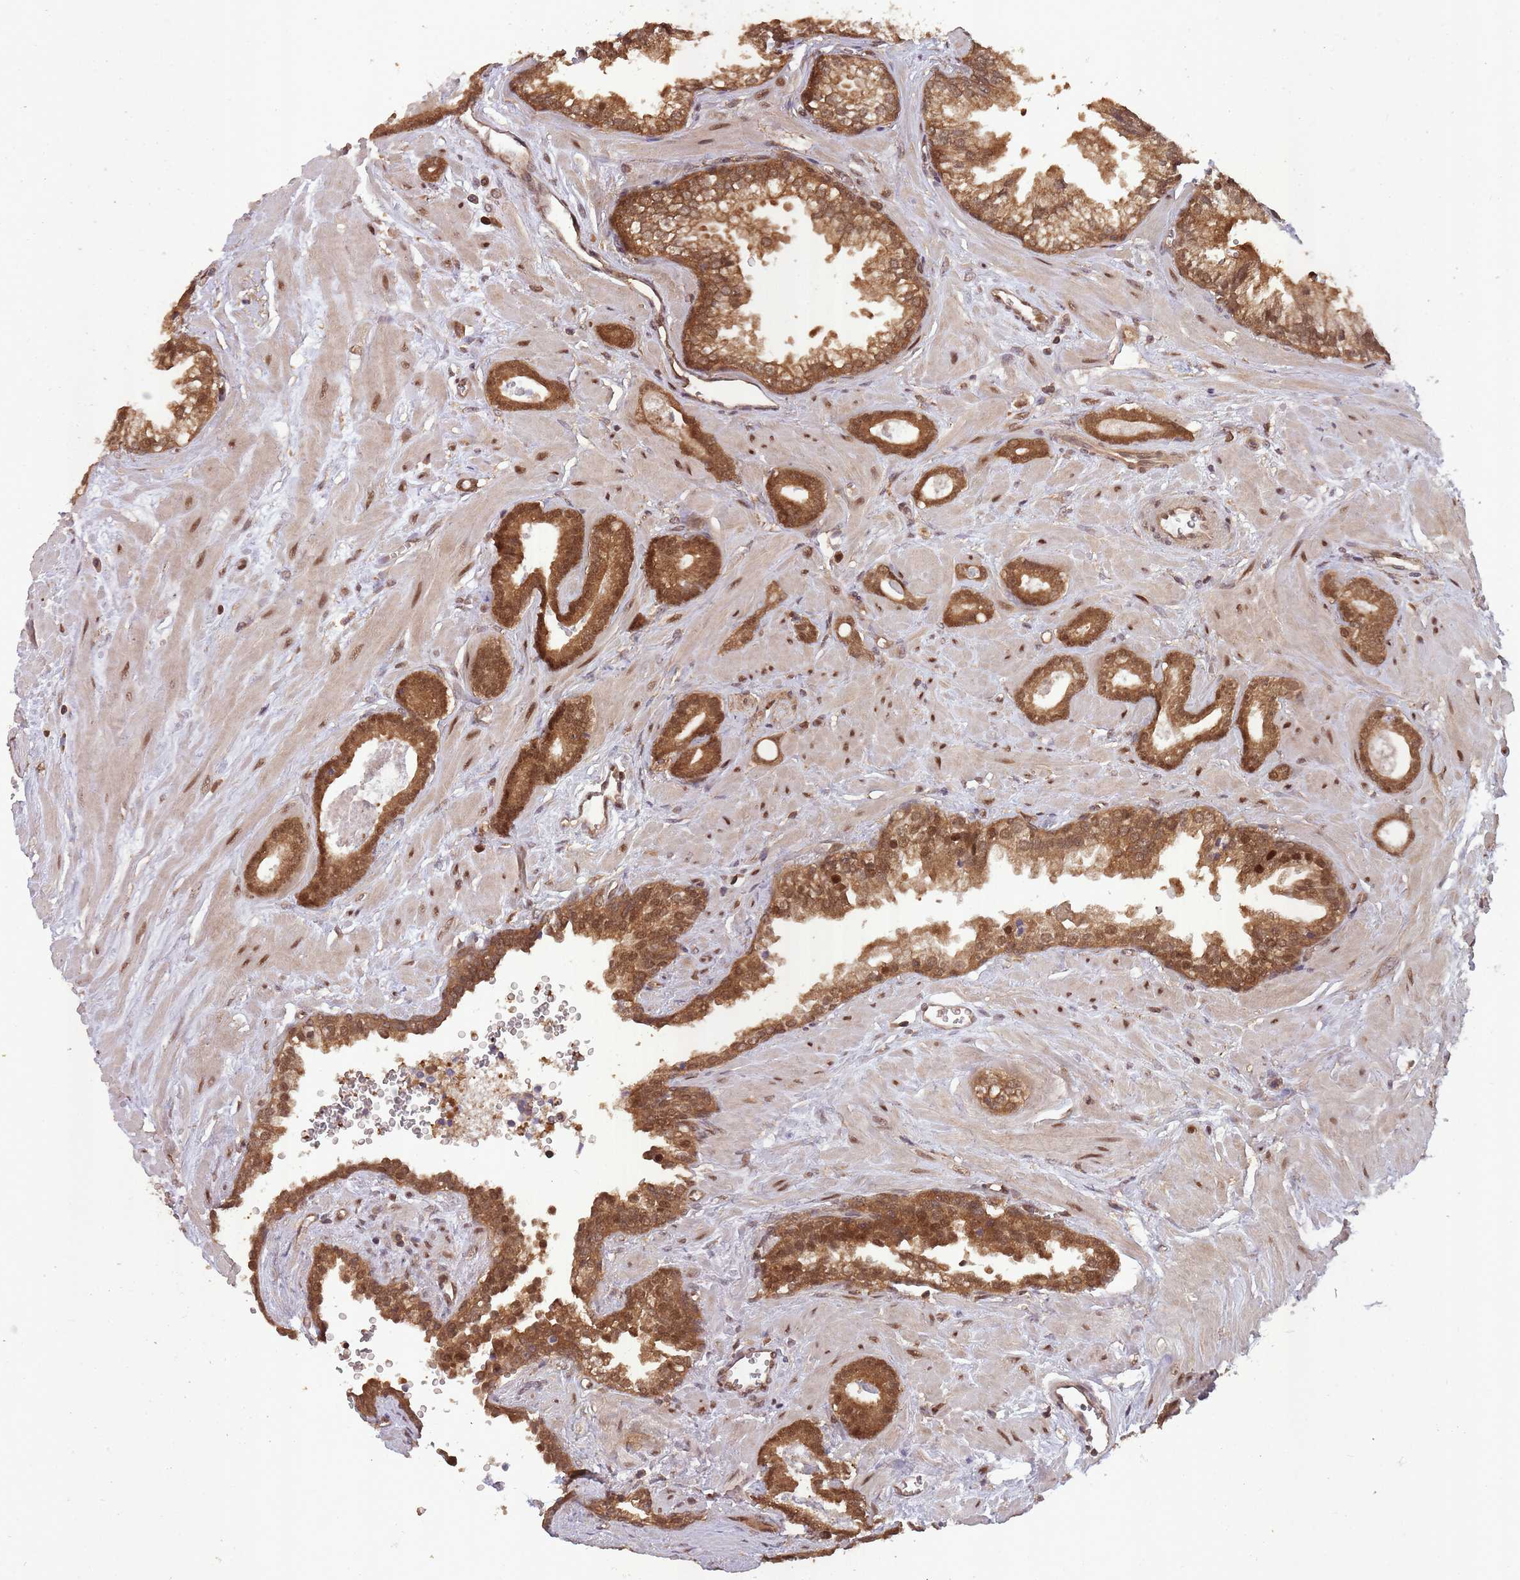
{"staining": {"intensity": "strong", "quantity": ">75%", "location": "cytoplasmic/membranous,nuclear"}, "tissue": "prostate cancer", "cell_type": "Tumor cells", "image_type": "cancer", "snomed": [{"axis": "morphology", "description": "Adenocarcinoma, Low grade"}, {"axis": "topography", "description": "Prostate"}], "caption": "Human prostate adenocarcinoma (low-grade) stained with a brown dye displays strong cytoplasmic/membranous and nuclear positive expression in about >75% of tumor cells.", "gene": "PPP6R3", "patient": {"sex": "male", "age": 60}}